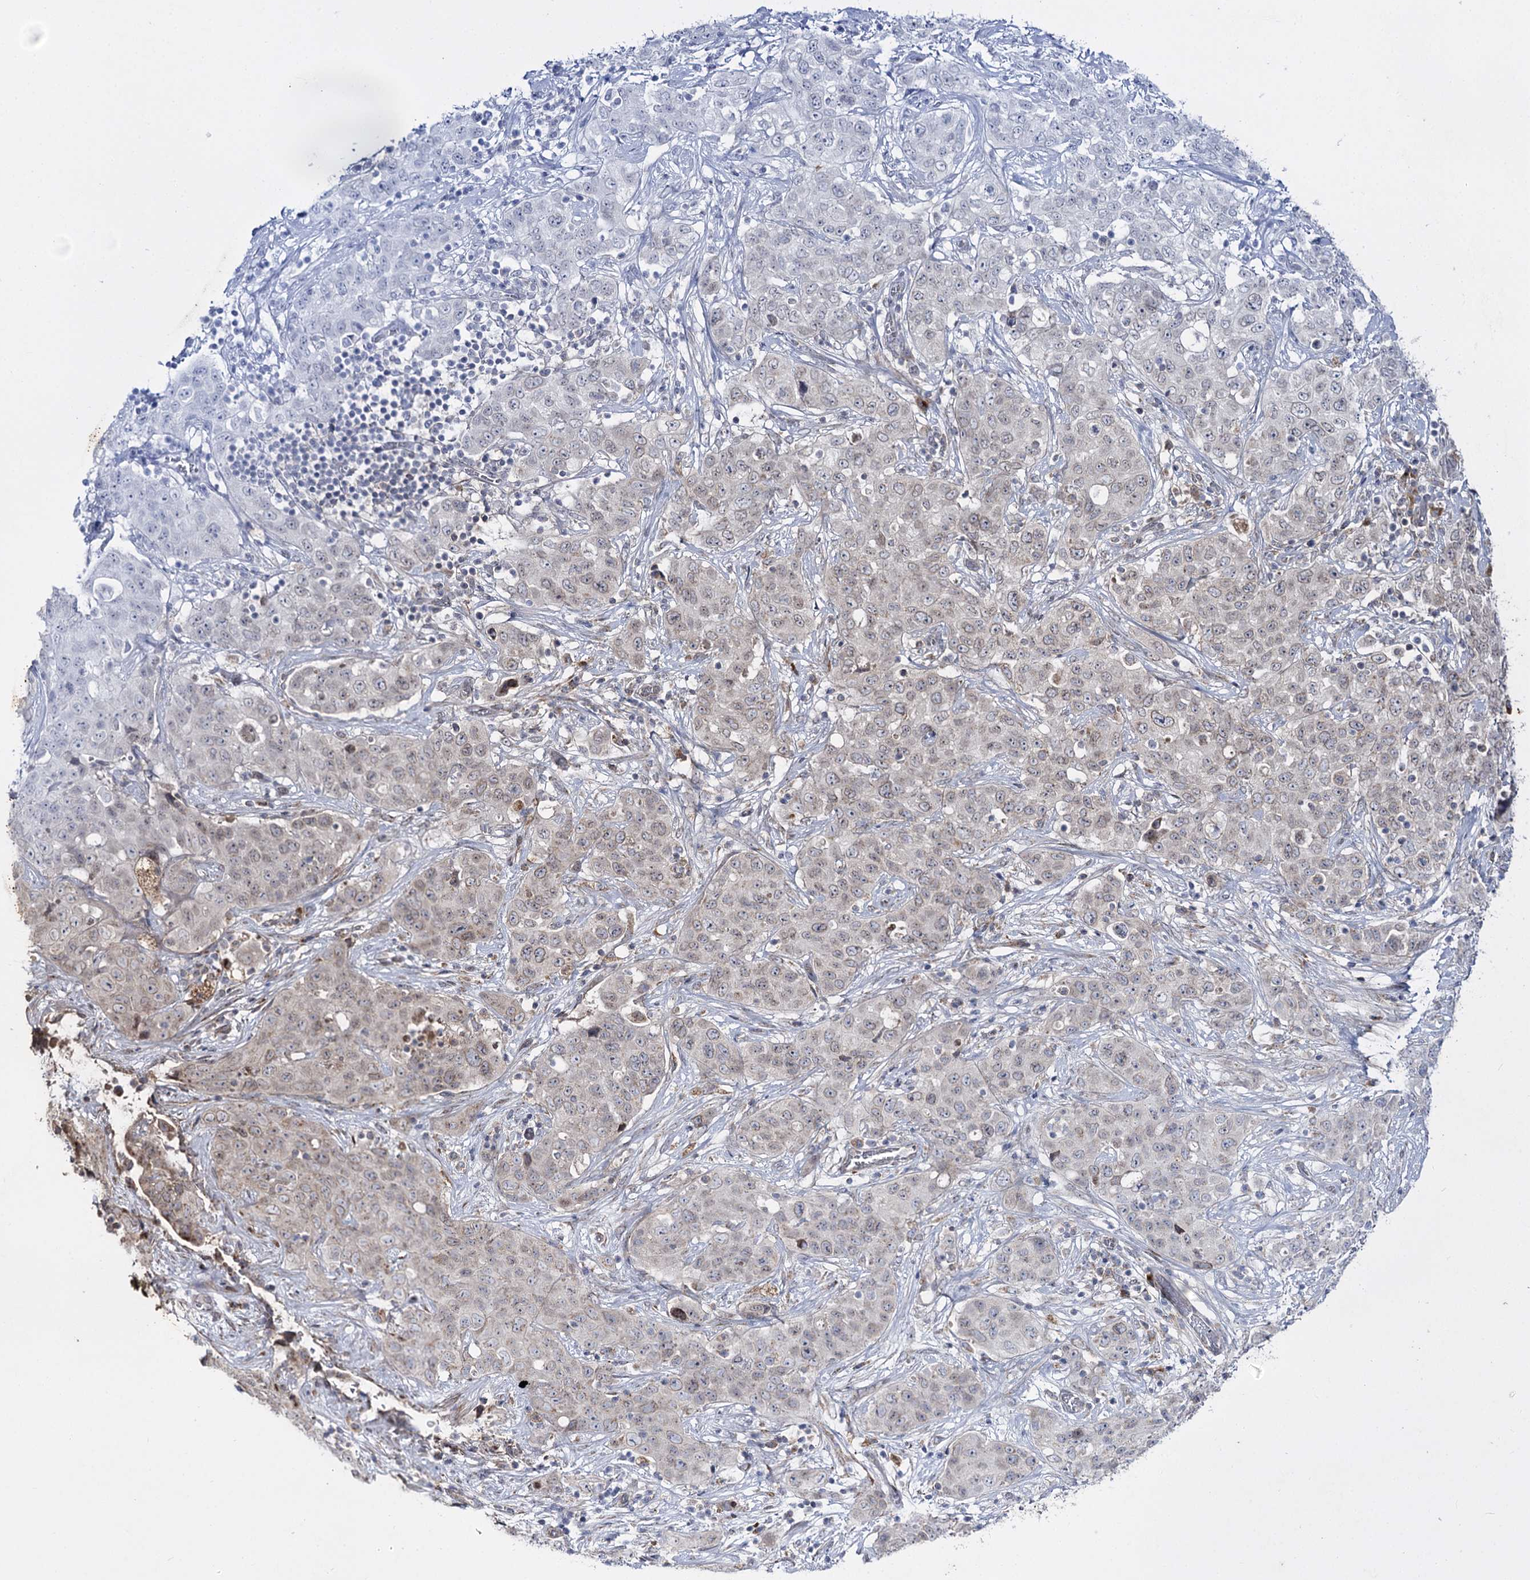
{"staining": {"intensity": "weak", "quantity": "<25%", "location": "cytoplasmic/membranous"}, "tissue": "stomach cancer", "cell_type": "Tumor cells", "image_type": "cancer", "snomed": [{"axis": "morphology", "description": "Normal tissue, NOS"}, {"axis": "morphology", "description": "Adenocarcinoma, NOS"}, {"axis": "topography", "description": "Lymph node"}, {"axis": "topography", "description": "Stomach"}], "caption": "DAB (3,3'-diaminobenzidine) immunohistochemical staining of stomach adenocarcinoma shows no significant staining in tumor cells.", "gene": "C11orf80", "patient": {"sex": "male", "age": 48}}